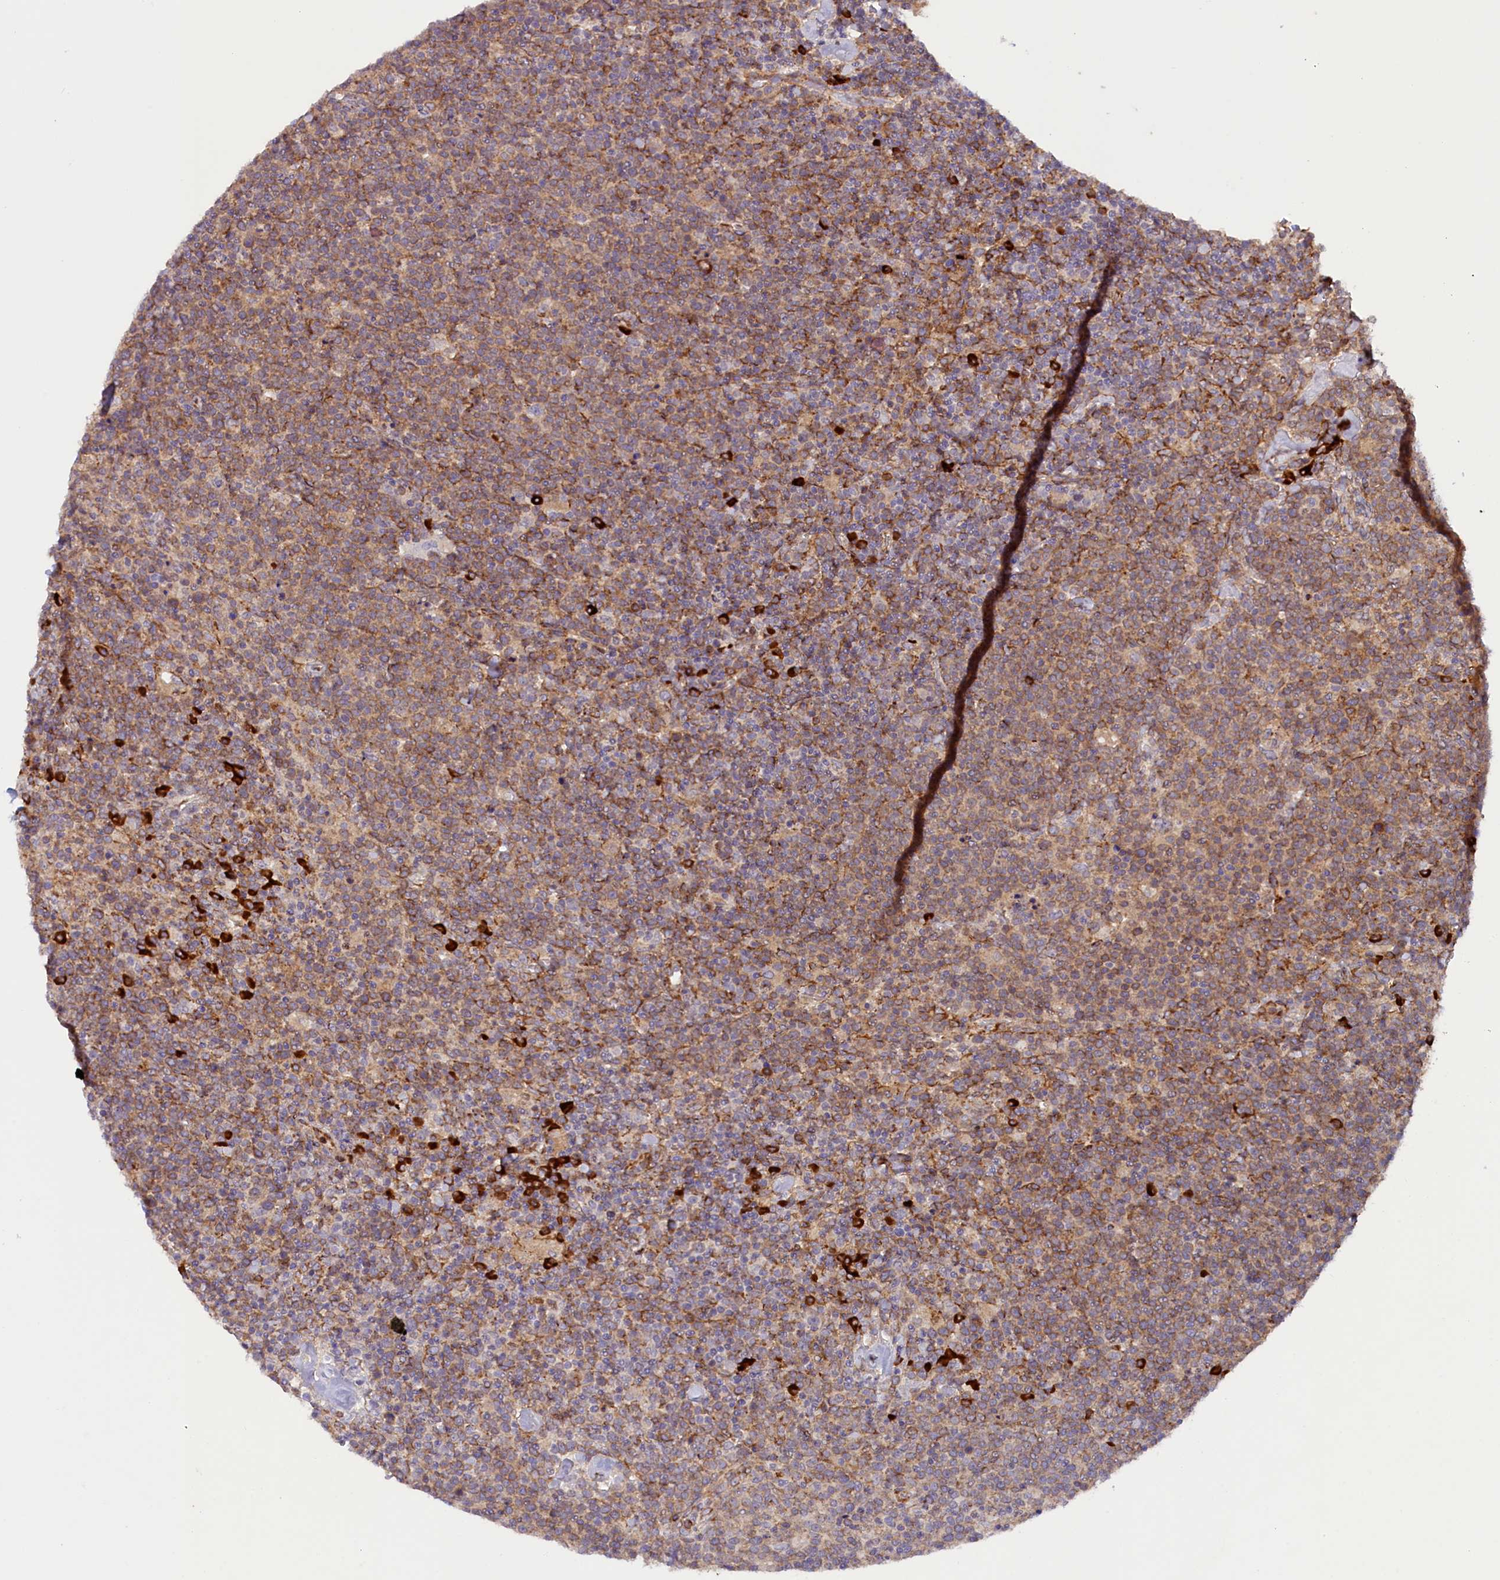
{"staining": {"intensity": "moderate", "quantity": ">75%", "location": "cytoplasmic/membranous"}, "tissue": "lymphoma", "cell_type": "Tumor cells", "image_type": "cancer", "snomed": [{"axis": "morphology", "description": "Malignant lymphoma, non-Hodgkin's type, High grade"}, {"axis": "topography", "description": "Lymph node"}], "caption": "Tumor cells reveal moderate cytoplasmic/membranous staining in approximately >75% of cells in malignant lymphoma, non-Hodgkin's type (high-grade).", "gene": "SSC5D", "patient": {"sex": "male", "age": 61}}